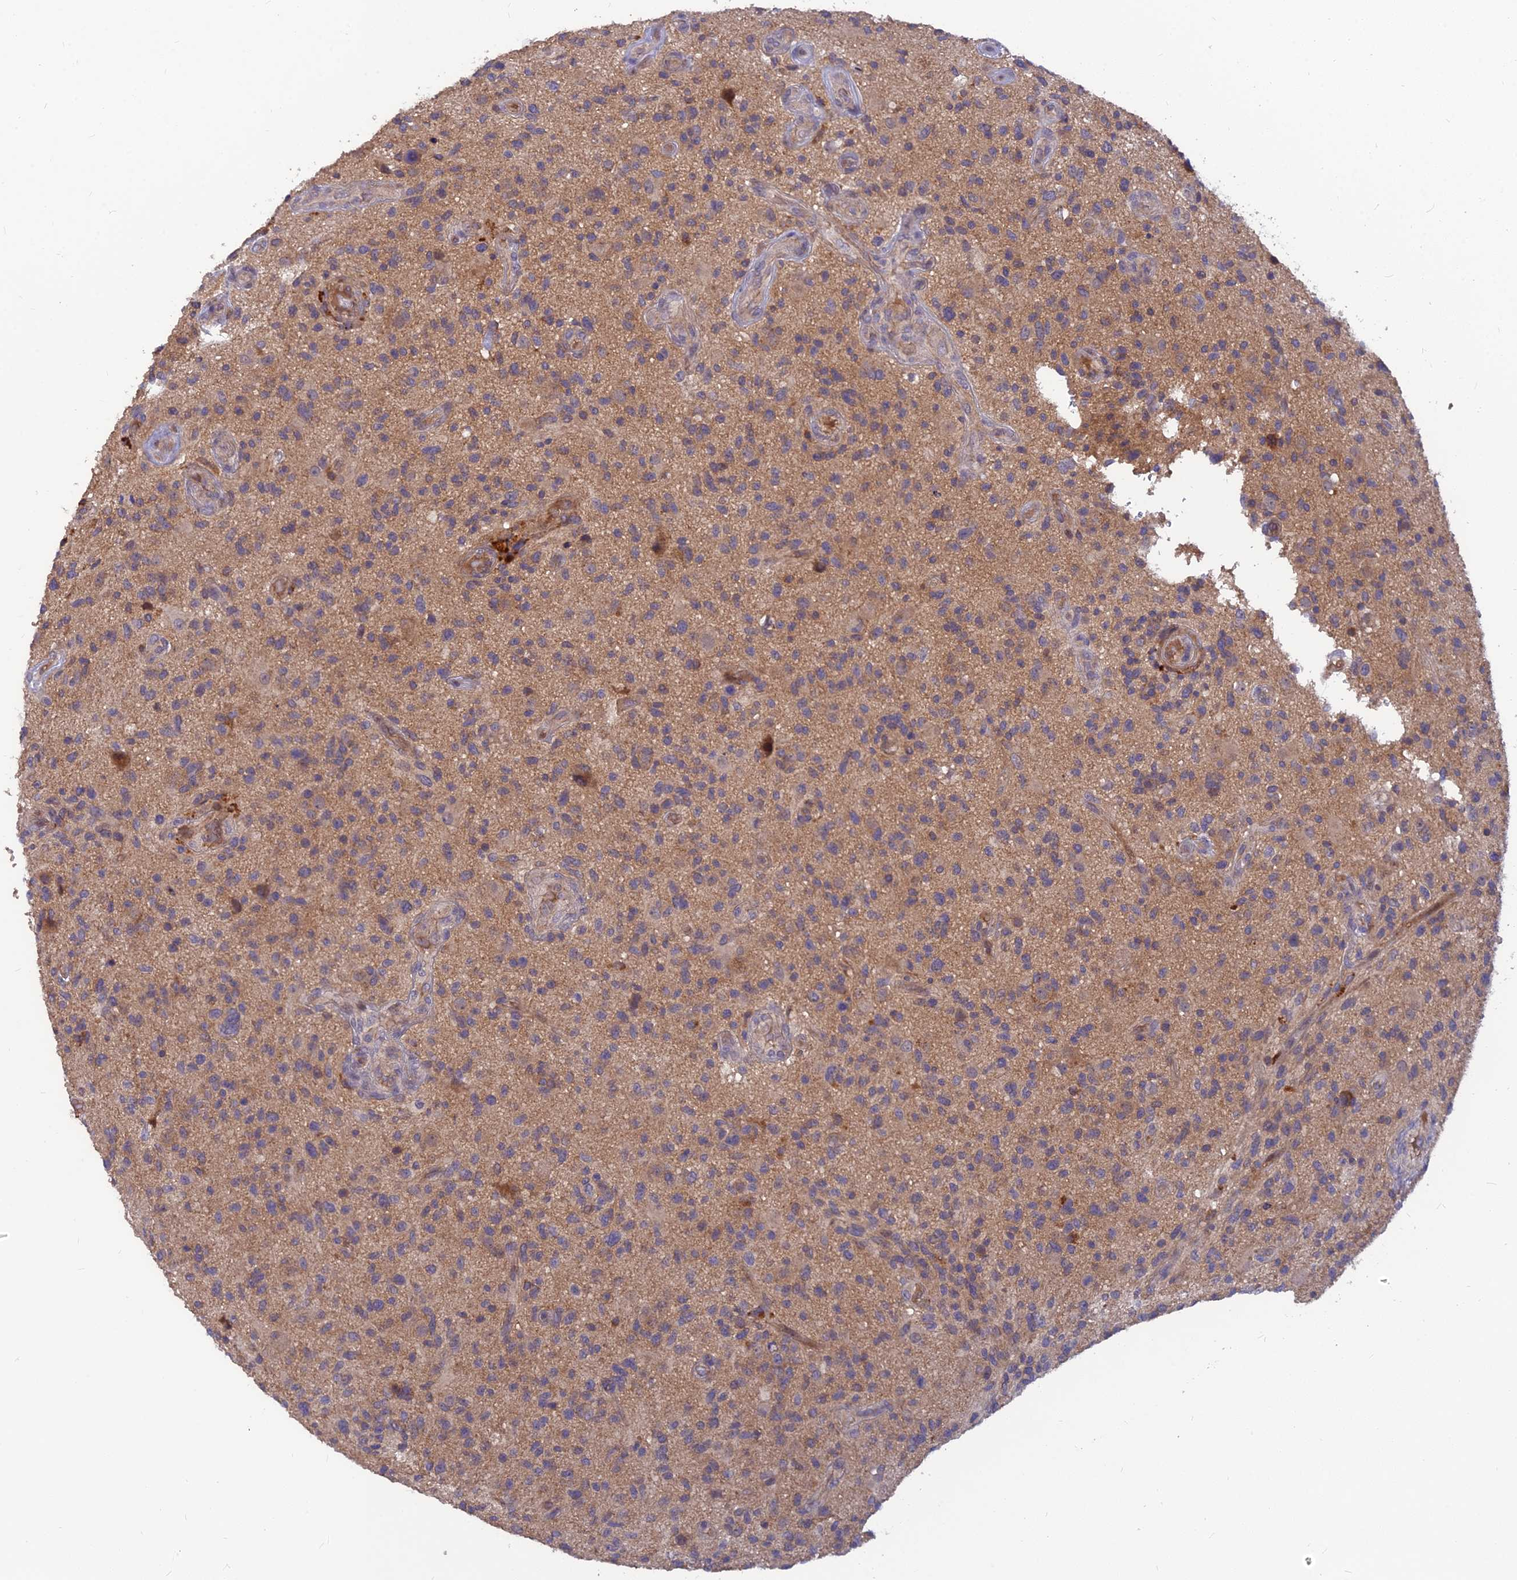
{"staining": {"intensity": "negative", "quantity": "none", "location": "none"}, "tissue": "glioma", "cell_type": "Tumor cells", "image_type": "cancer", "snomed": [{"axis": "morphology", "description": "Glioma, malignant, High grade"}, {"axis": "topography", "description": "Brain"}], "caption": "This is a image of immunohistochemistry (IHC) staining of glioma, which shows no expression in tumor cells.", "gene": "FAM151B", "patient": {"sex": "male", "age": 47}}